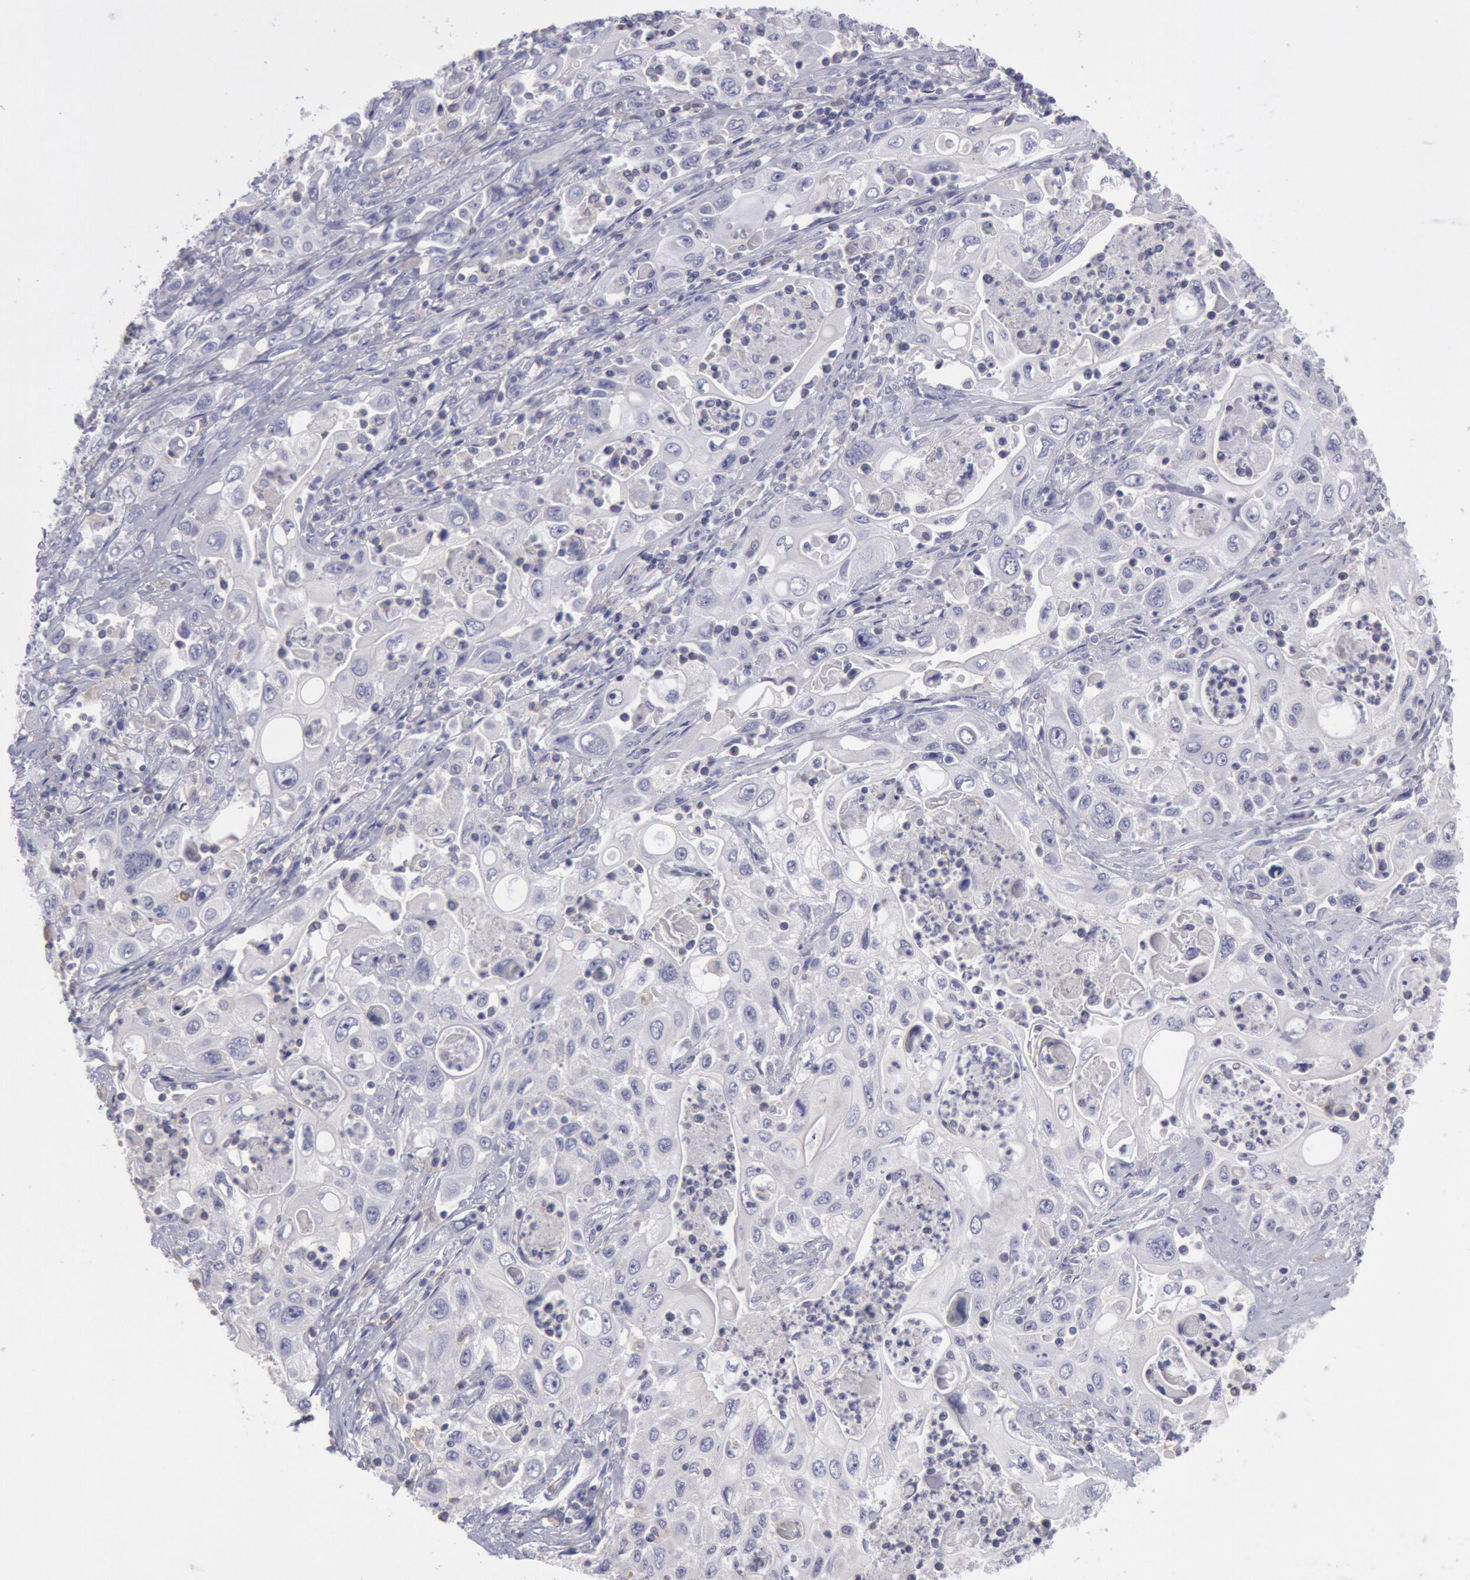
{"staining": {"intensity": "negative", "quantity": "none", "location": "none"}, "tissue": "pancreatic cancer", "cell_type": "Tumor cells", "image_type": "cancer", "snomed": [{"axis": "morphology", "description": "Adenocarcinoma, NOS"}, {"axis": "topography", "description": "Pancreas"}], "caption": "IHC histopathology image of neoplastic tissue: human pancreatic cancer (adenocarcinoma) stained with DAB (3,3'-diaminobenzidine) reveals no significant protein staining in tumor cells. (DAB (3,3'-diaminobenzidine) immunohistochemistry with hematoxylin counter stain).", "gene": "MYH7", "patient": {"sex": "male", "age": 70}}